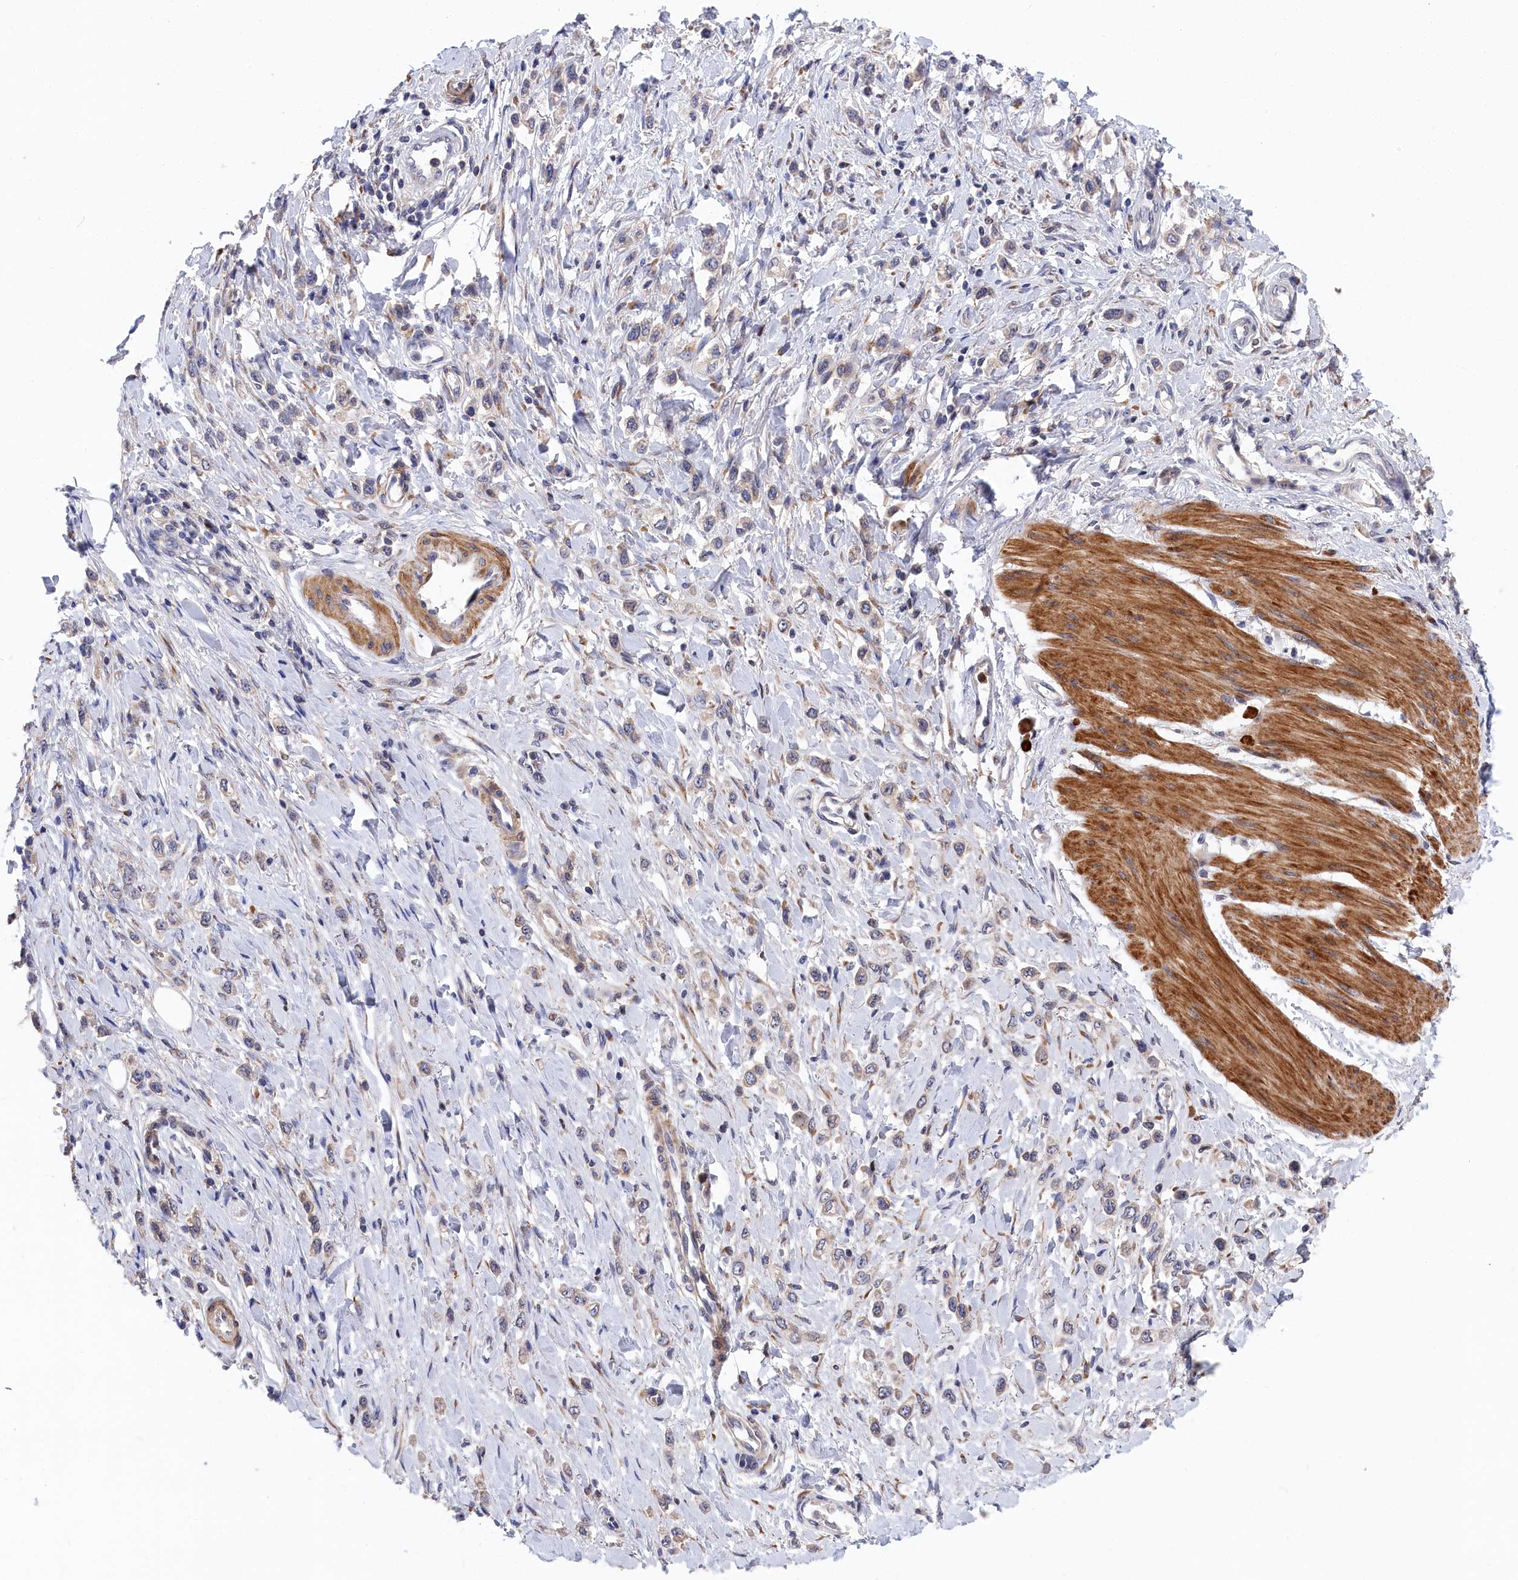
{"staining": {"intensity": "weak", "quantity": "<25%", "location": "cytoplasmic/membranous"}, "tissue": "stomach cancer", "cell_type": "Tumor cells", "image_type": "cancer", "snomed": [{"axis": "morphology", "description": "Adenocarcinoma, NOS"}, {"axis": "topography", "description": "Stomach"}], "caption": "Tumor cells are negative for brown protein staining in stomach adenocarcinoma. Nuclei are stained in blue.", "gene": "CYB5D2", "patient": {"sex": "female", "age": 65}}